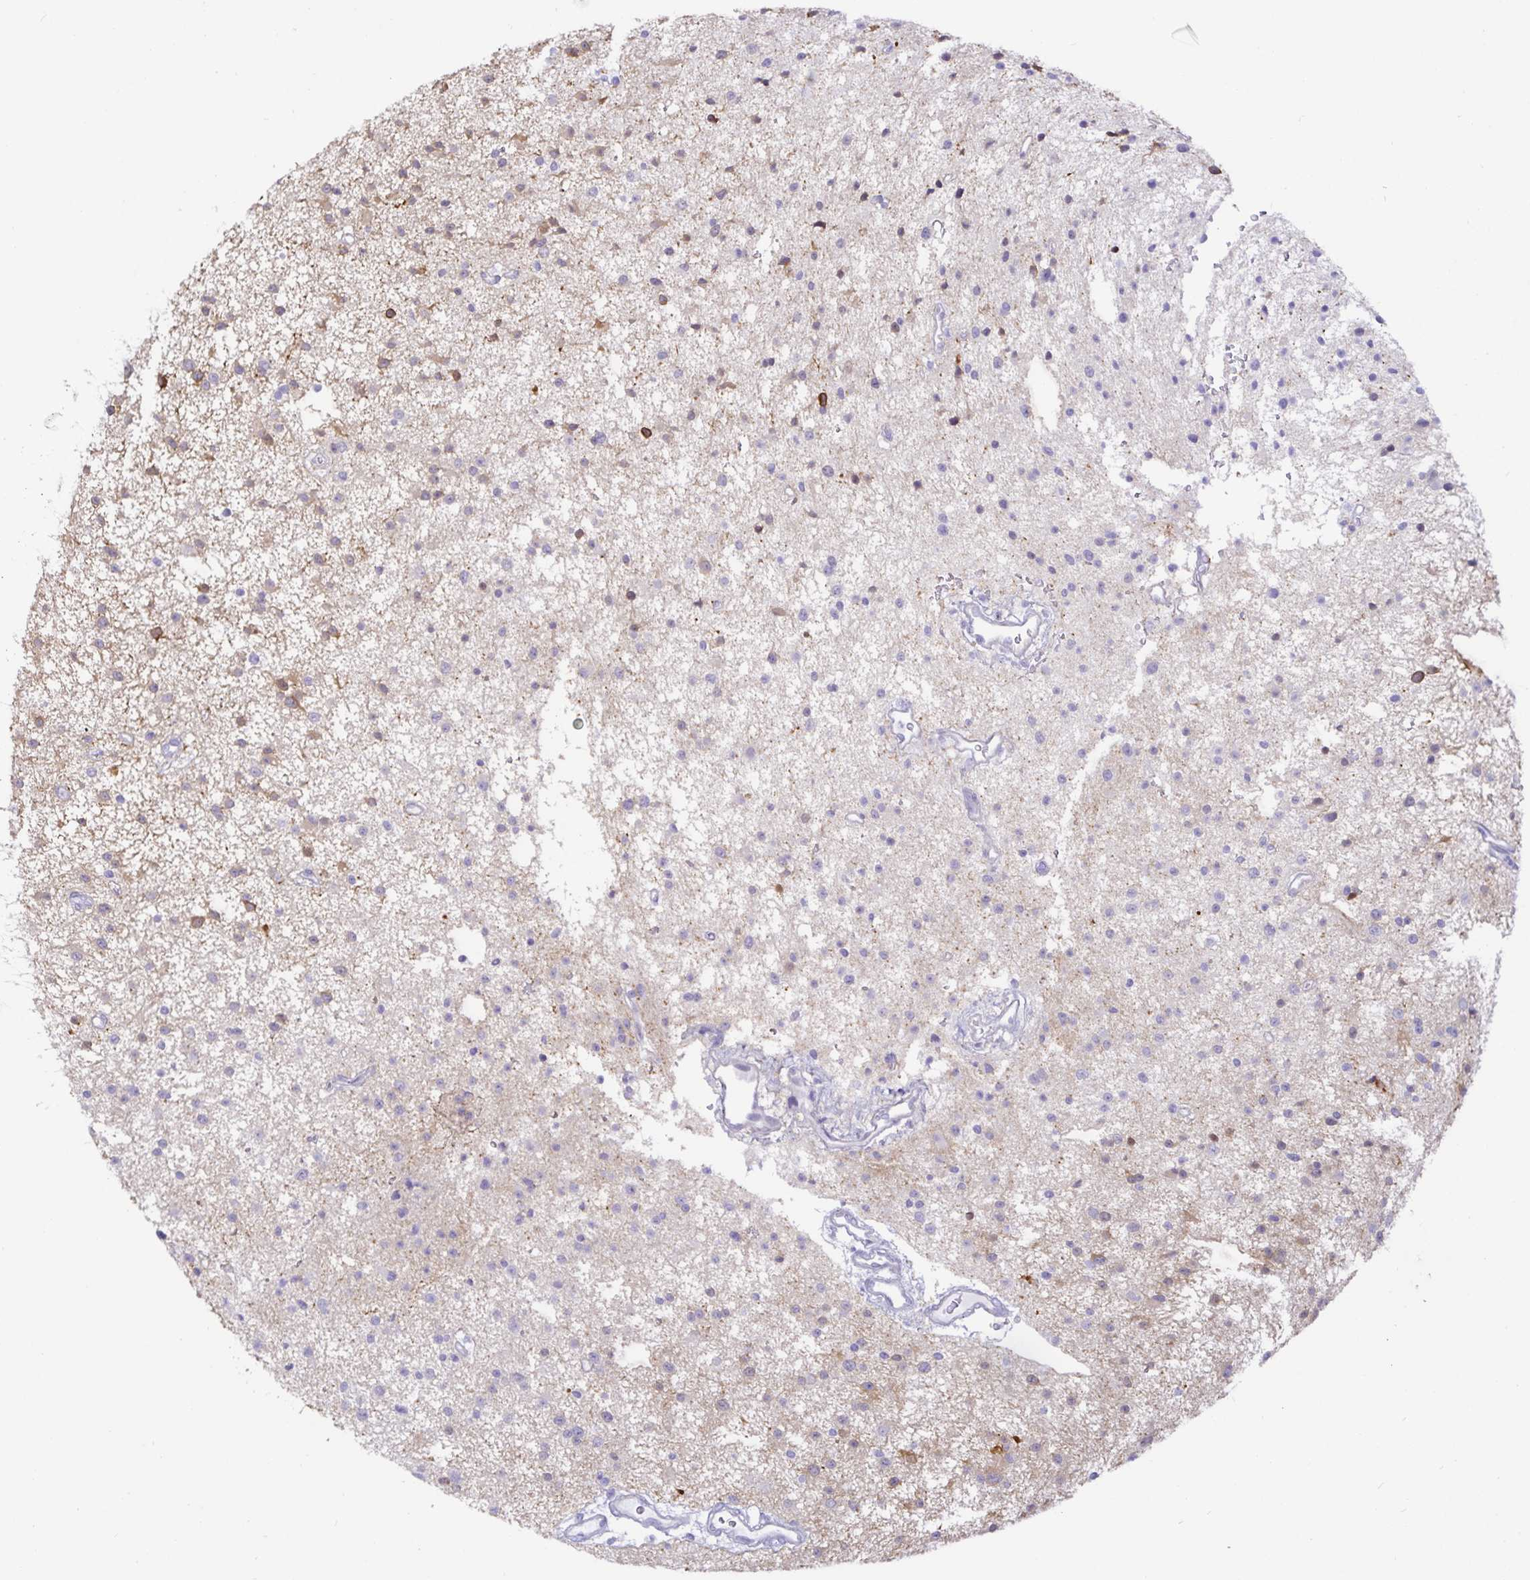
{"staining": {"intensity": "weak", "quantity": "<25%", "location": "cytoplasmic/membranous"}, "tissue": "glioma", "cell_type": "Tumor cells", "image_type": "cancer", "snomed": [{"axis": "morphology", "description": "Glioma, malignant, Low grade"}, {"axis": "topography", "description": "Brain"}], "caption": "Immunohistochemistry micrograph of neoplastic tissue: malignant glioma (low-grade) stained with DAB displays no significant protein staining in tumor cells.", "gene": "MON2", "patient": {"sex": "male", "age": 43}}